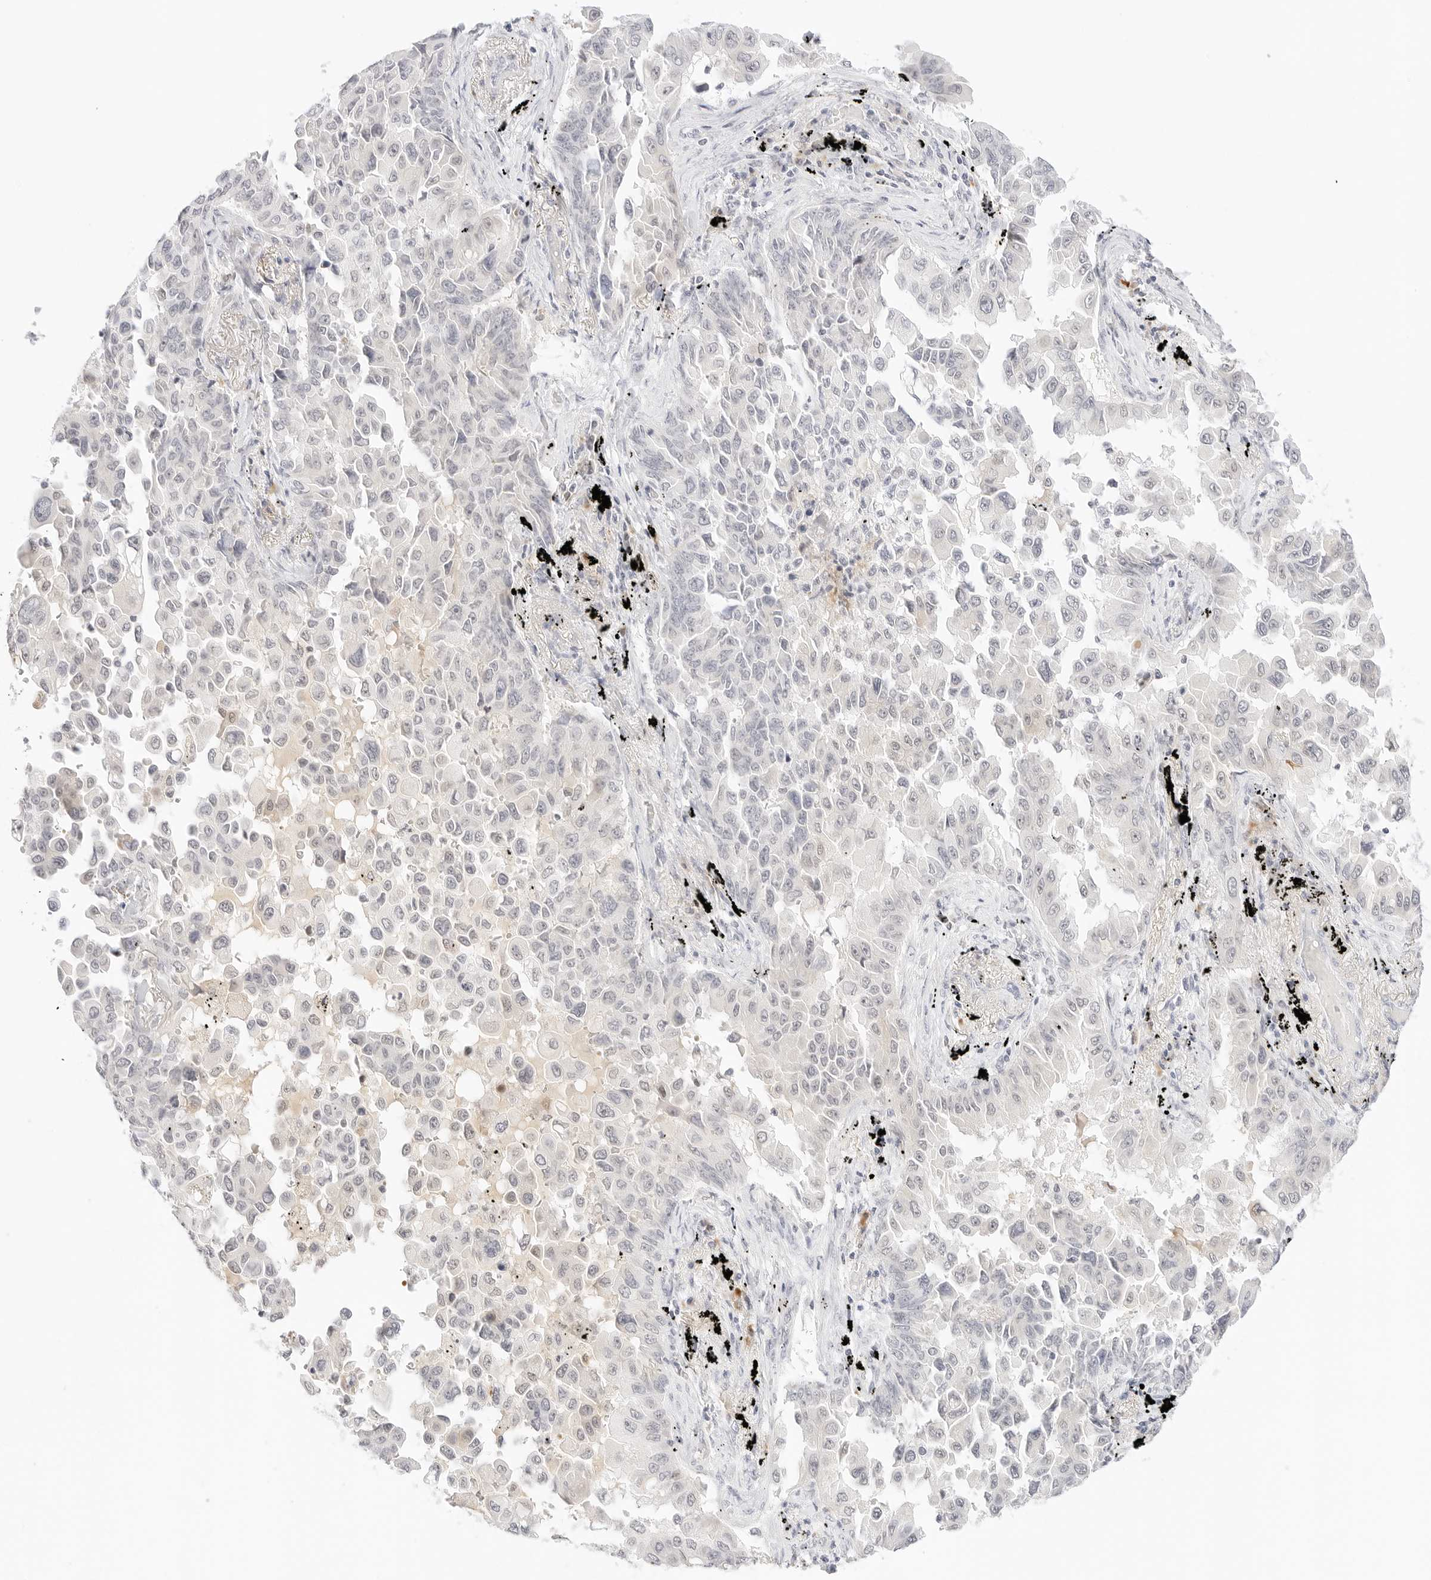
{"staining": {"intensity": "negative", "quantity": "none", "location": "none"}, "tissue": "lung cancer", "cell_type": "Tumor cells", "image_type": "cancer", "snomed": [{"axis": "morphology", "description": "Adenocarcinoma, NOS"}, {"axis": "topography", "description": "Lung"}], "caption": "IHC image of neoplastic tissue: human adenocarcinoma (lung) stained with DAB reveals no significant protein positivity in tumor cells. The staining was performed using DAB to visualize the protein expression in brown, while the nuclei were stained in blue with hematoxylin (Magnification: 20x).", "gene": "XKR4", "patient": {"sex": "female", "age": 67}}